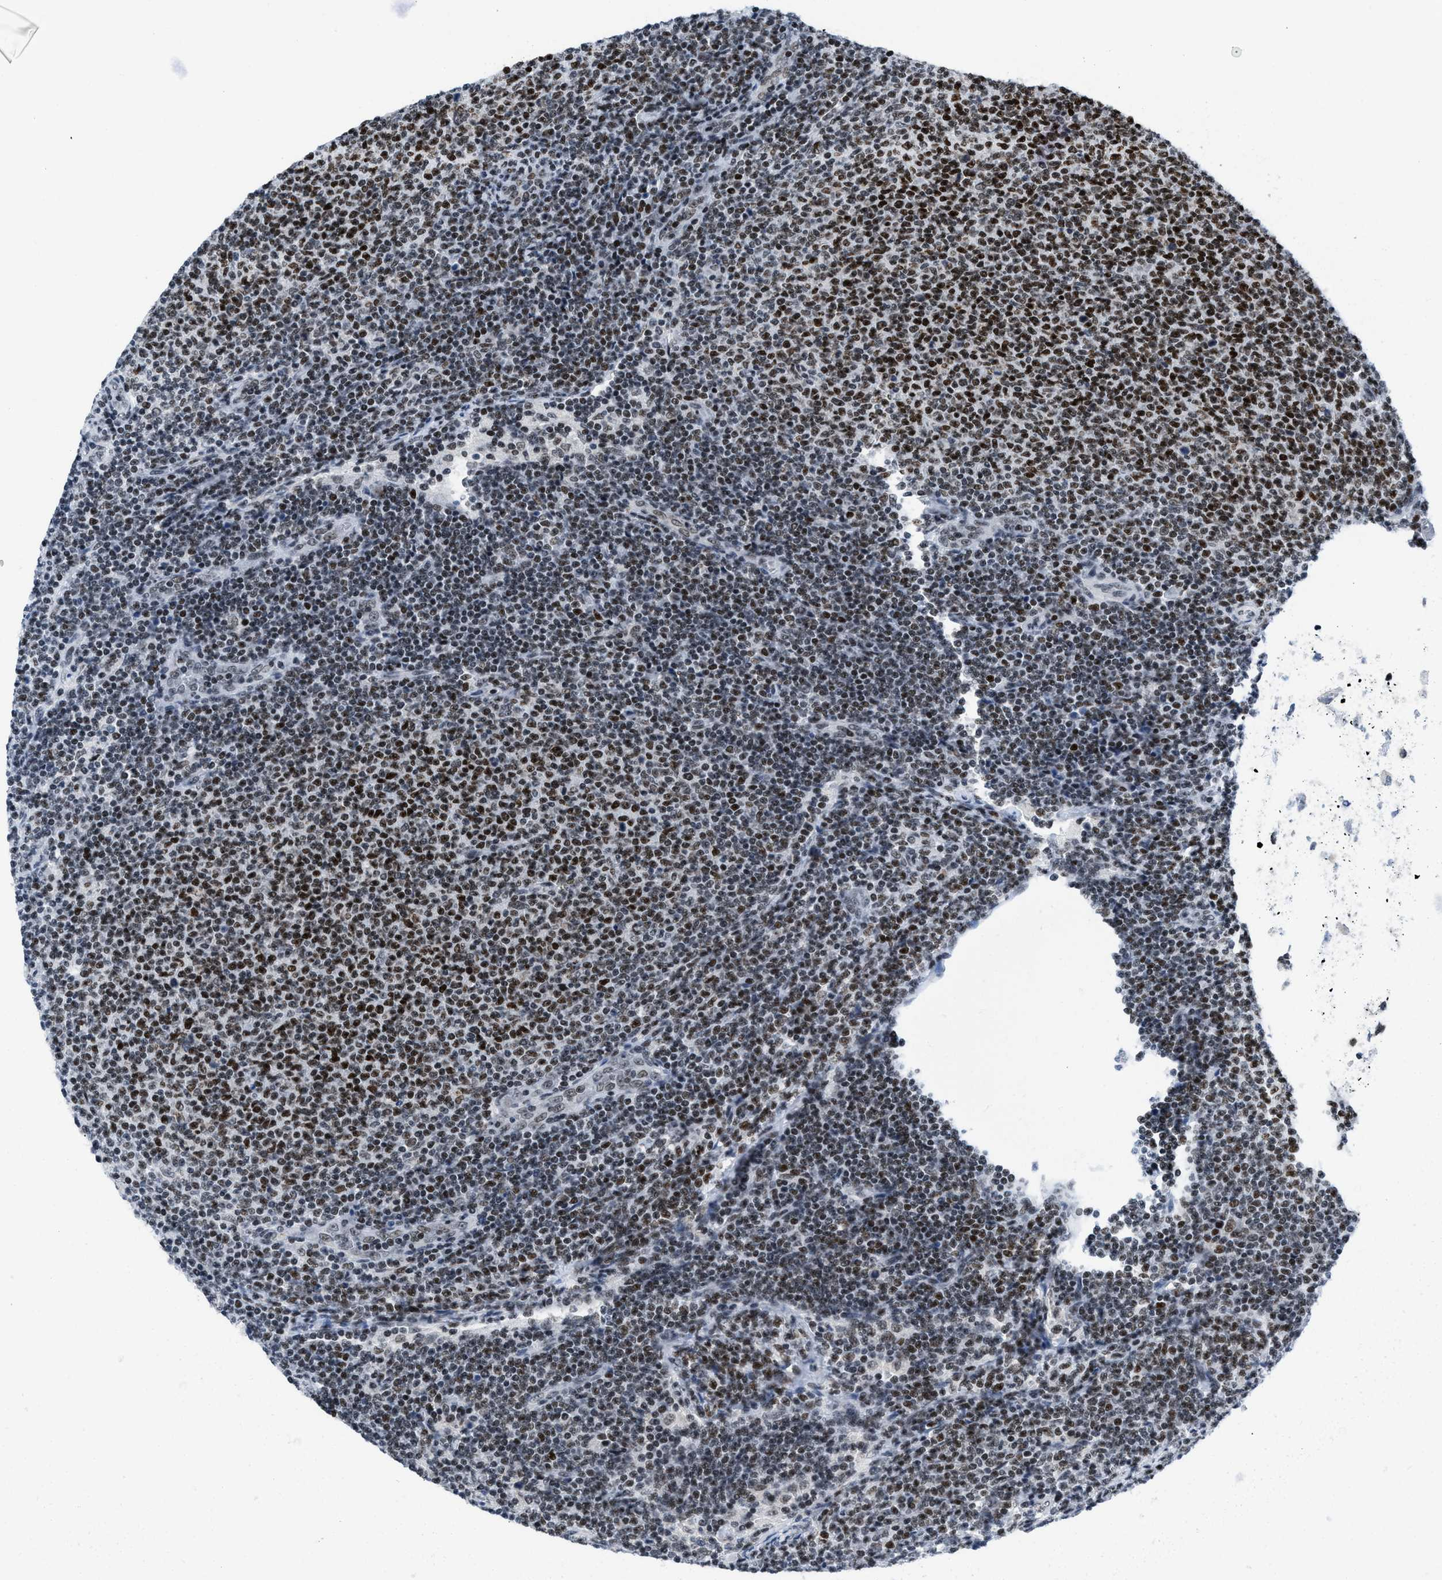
{"staining": {"intensity": "strong", "quantity": ">75%", "location": "nuclear"}, "tissue": "lymphoma", "cell_type": "Tumor cells", "image_type": "cancer", "snomed": [{"axis": "morphology", "description": "Malignant lymphoma, non-Hodgkin's type, Low grade"}, {"axis": "topography", "description": "Lymph node"}], "caption": "The immunohistochemical stain shows strong nuclear expression in tumor cells of lymphoma tissue. (Stains: DAB (3,3'-diaminobenzidine) in brown, nuclei in blue, Microscopy: brightfield microscopy at high magnification).", "gene": "TERF2IP", "patient": {"sex": "male", "age": 66}}